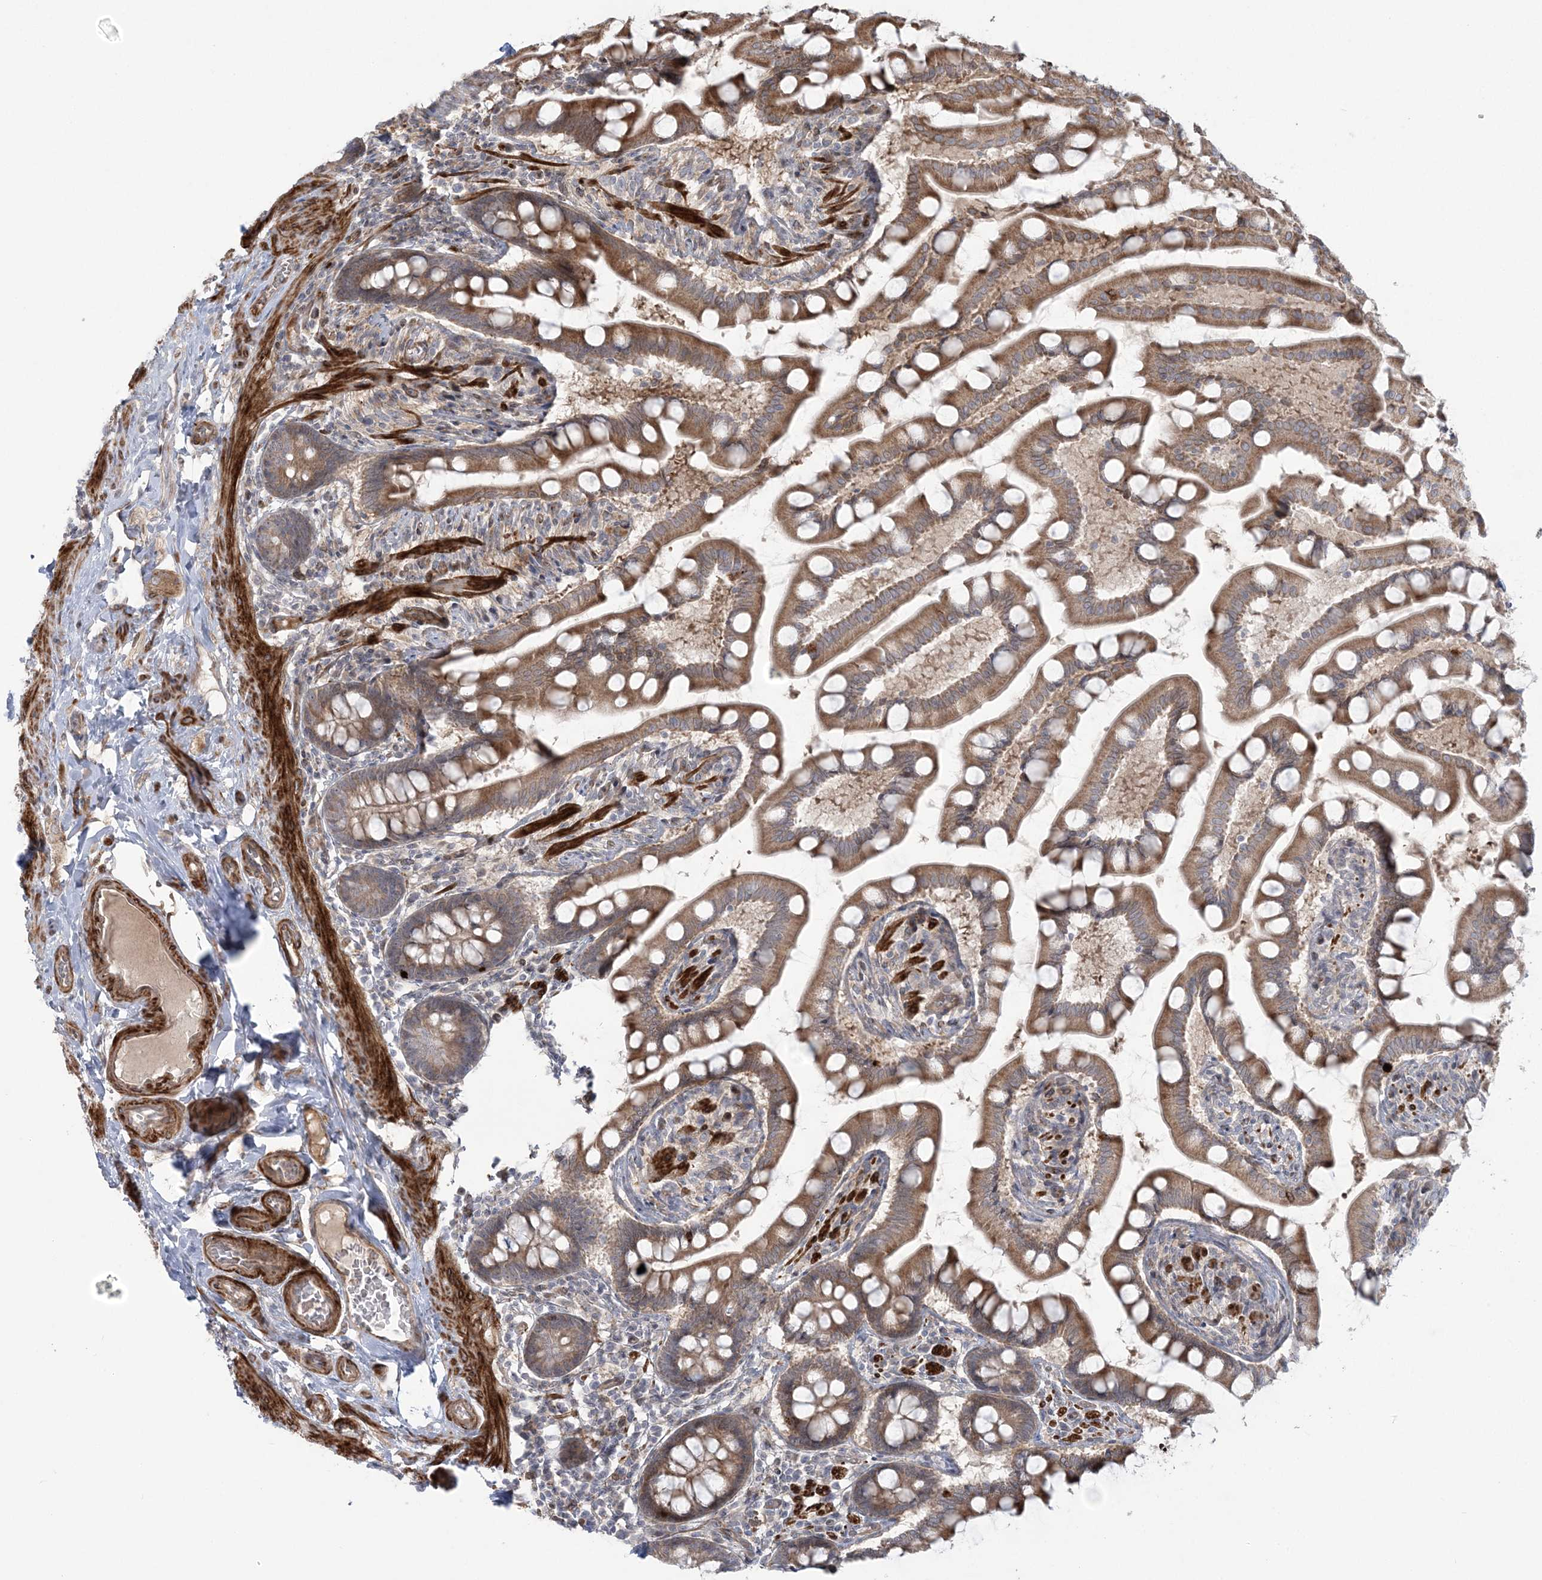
{"staining": {"intensity": "moderate", "quantity": ">75%", "location": "cytoplasmic/membranous"}, "tissue": "small intestine", "cell_type": "Glandular cells", "image_type": "normal", "snomed": [{"axis": "morphology", "description": "Normal tissue, NOS"}, {"axis": "topography", "description": "Small intestine"}], "caption": "Brown immunohistochemical staining in normal human small intestine reveals moderate cytoplasmic/membranous staining in about >75% of glandular cells. (IHC, brightfield microscopy, high magnification).", "gene": "NUDT9", "patient": {"sex": "male", "age": 41}}